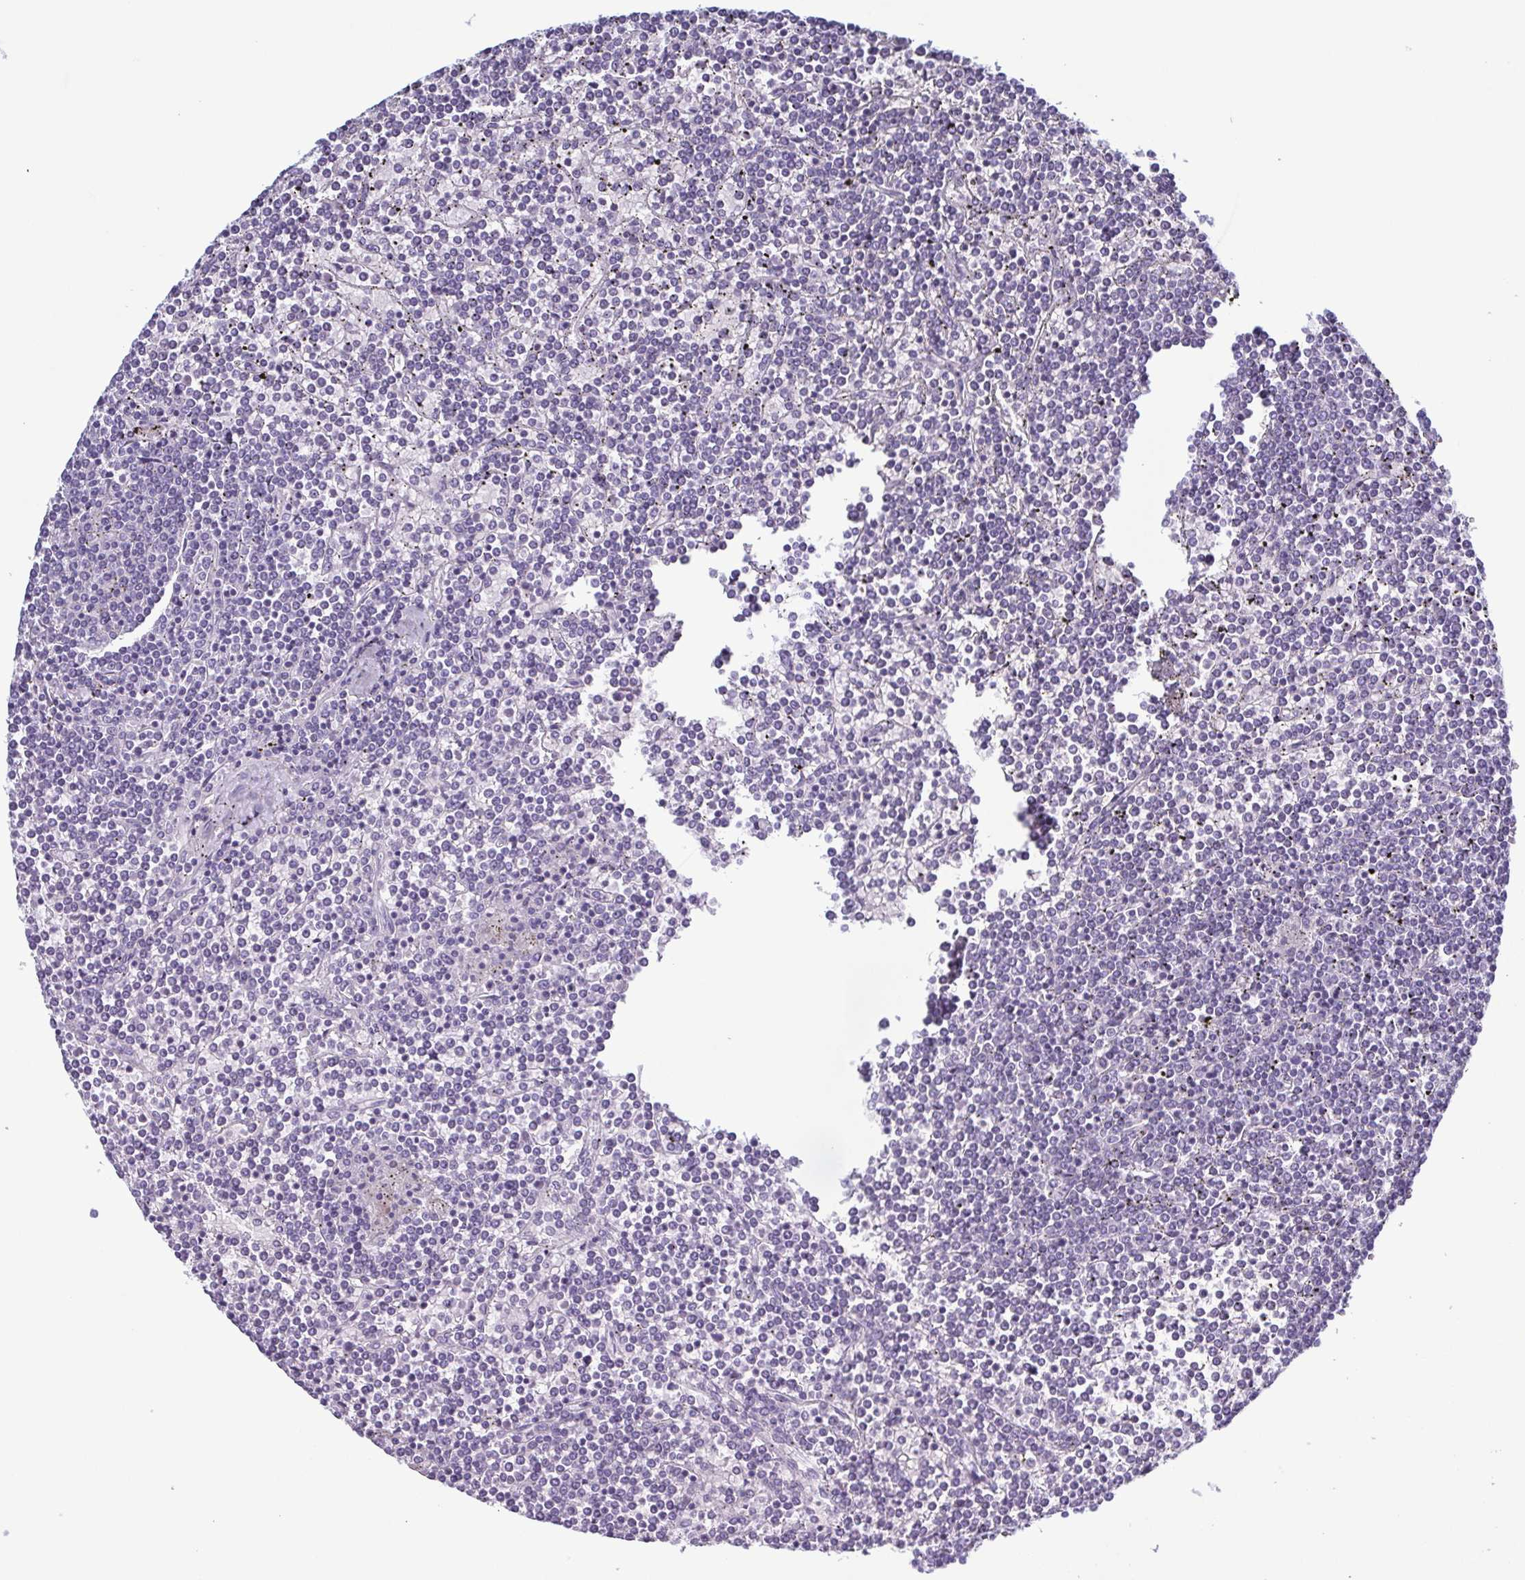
{"staining": {"intensity": "negative", "quantity": "none", "location": "none"}, "tissue": "lymphoma", "cell_type": "Tumor cells", "image_type": "cancer", "snomed": [{"axis": "morphology", "description": "Malignant lymphoma, non-Hodgkin's type, Low grade"}, {"axis": "topography", "description": "Spleen"}], "caption": "Low-grade malignant lymphoma, non-Hodgkin's type was stained to show a protein in brown. There is no significant expression in tumor cells.", "gene": "KRT10", "patient": {"sex": "female", "age": 19}}